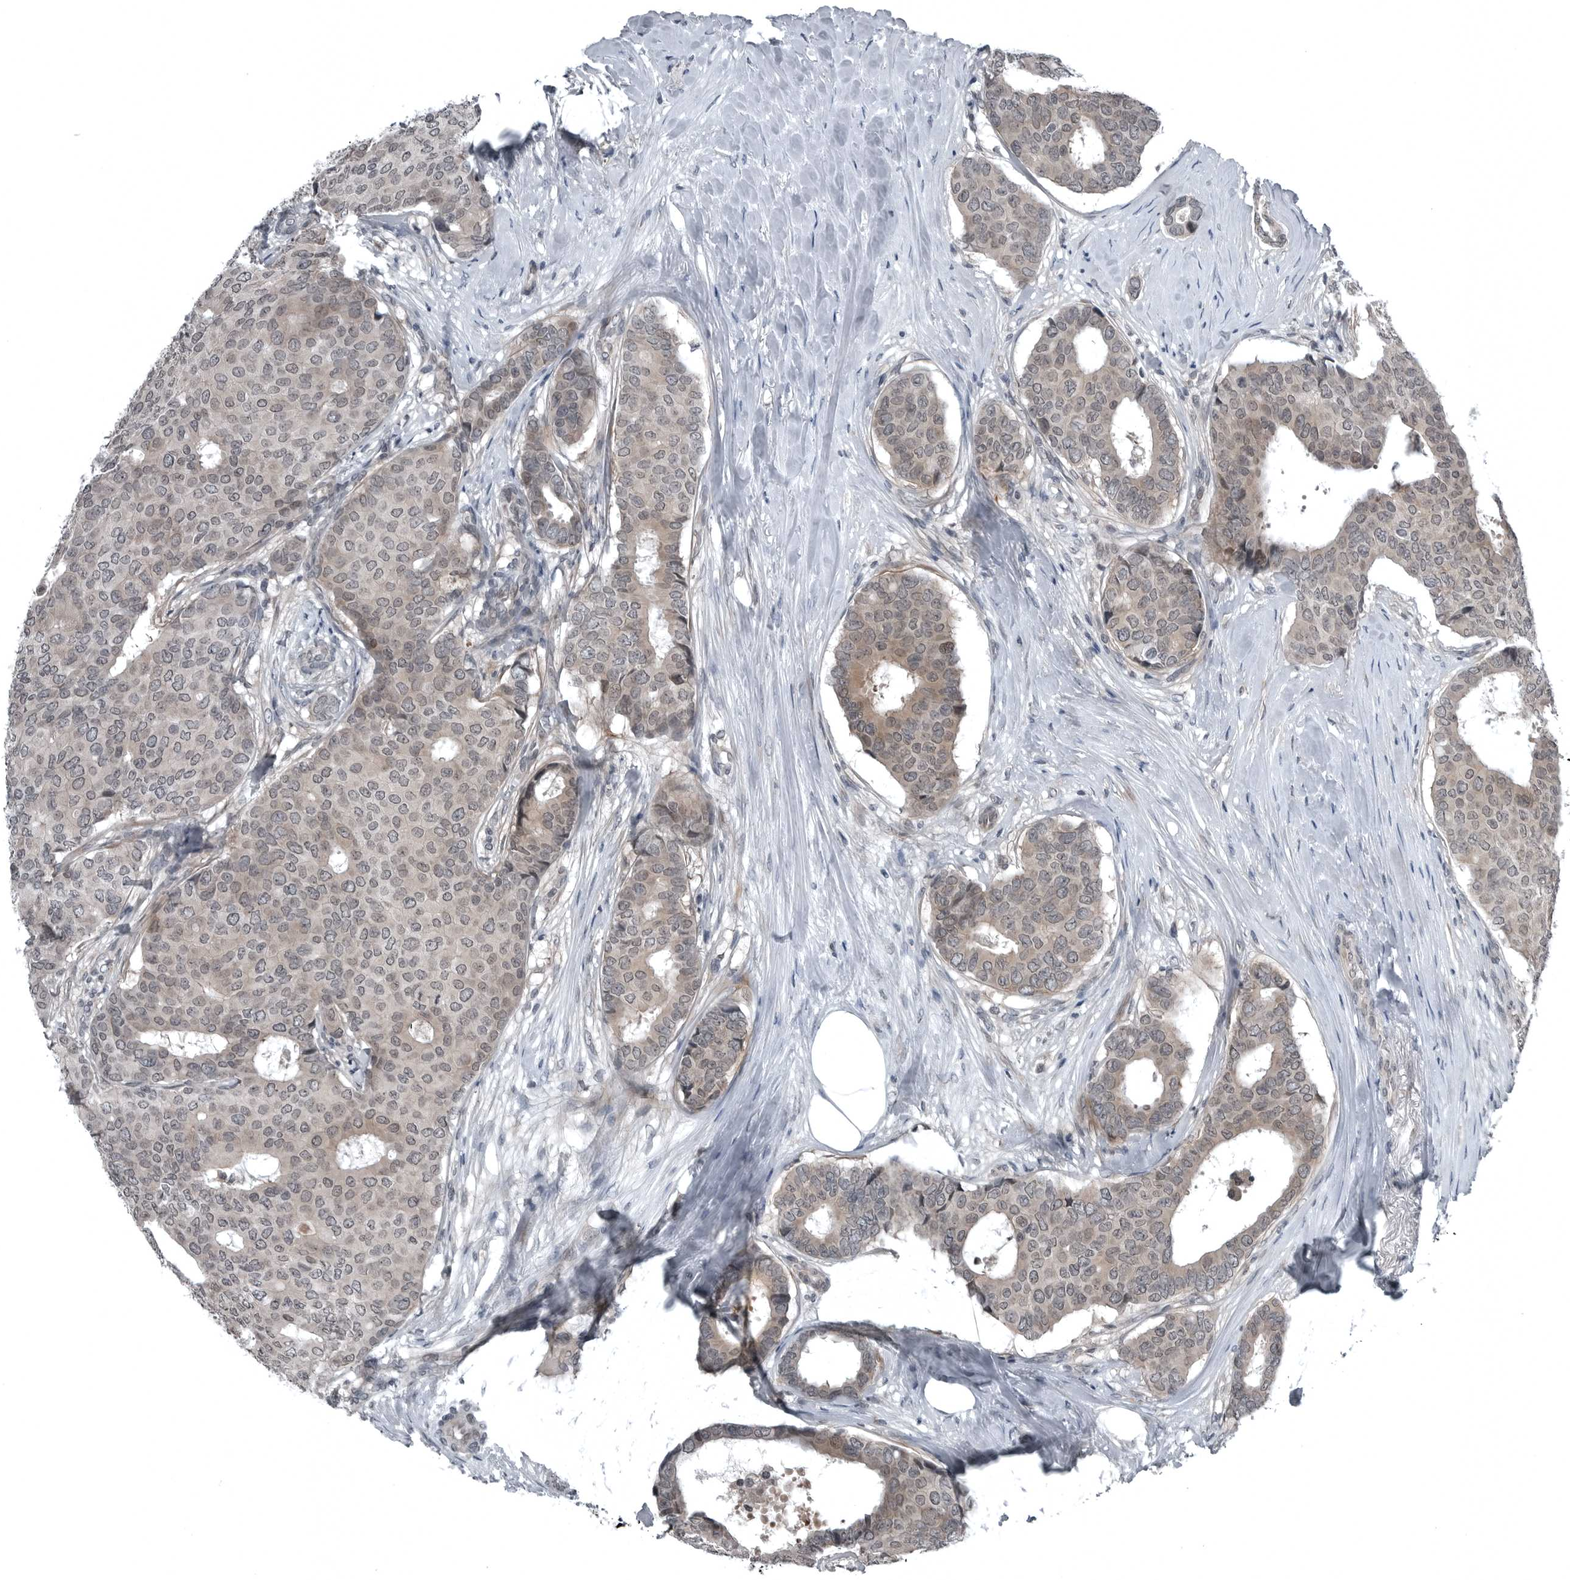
{"staining": {"intensity": "weak", "quantity": ">75%", "location": "cytoplasmic/membranous,nuclear"}, "tissue": "breast cancer", "cell_type": "Tumor cells", "image_type": "cancer", "snomed": [{"axis": "morphology", "description": "Duct carcinoma"}, {"axis": "topography", "description": "Breast"}], "caption": "Breast cancer (intraductal carcinoma) stained with a brown dye shows weak cytoplasmic/membranous and nuclear positive positivity in about >75% of tumor cells.", "gene": "GAK", "patient": {"sex": "female", "age": 75}}